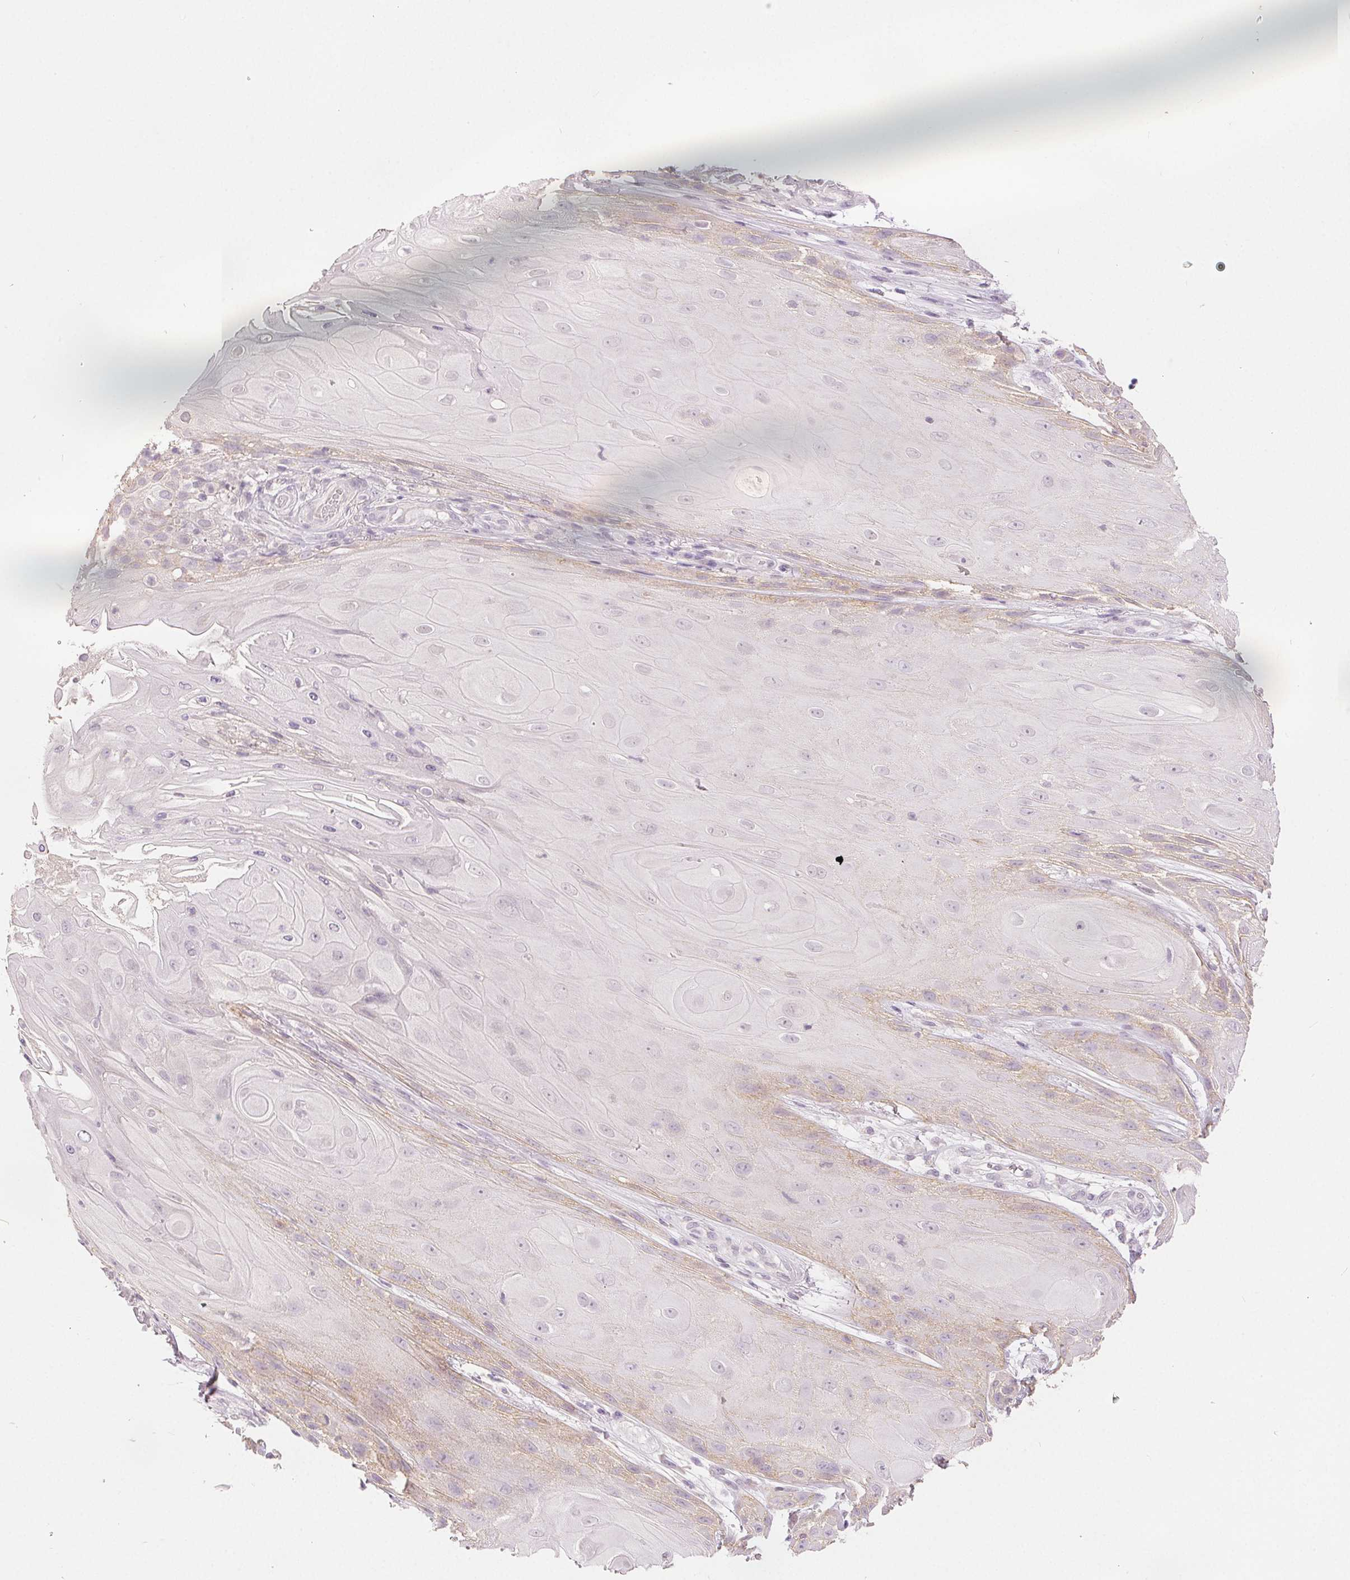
{"staining": {"intensity": "weak", "quantity": "<25%", "location": "cytoplasmic/membranous"}, "tissue": "skin cancer", "cell_type": "Tumor cells", "image_type": "cancer", "snomed": [{"axis": "morphology", "description": "Squamous cell carcinoma, NOS"}, {"axis": "topography", "description": "Skin"}], "caption": "Skin cancer was stained to show a protein in brown. There is no significant positivity in tumor cells.", "gene": "CA12", "patient": {"sex": "male", "age": 62}}